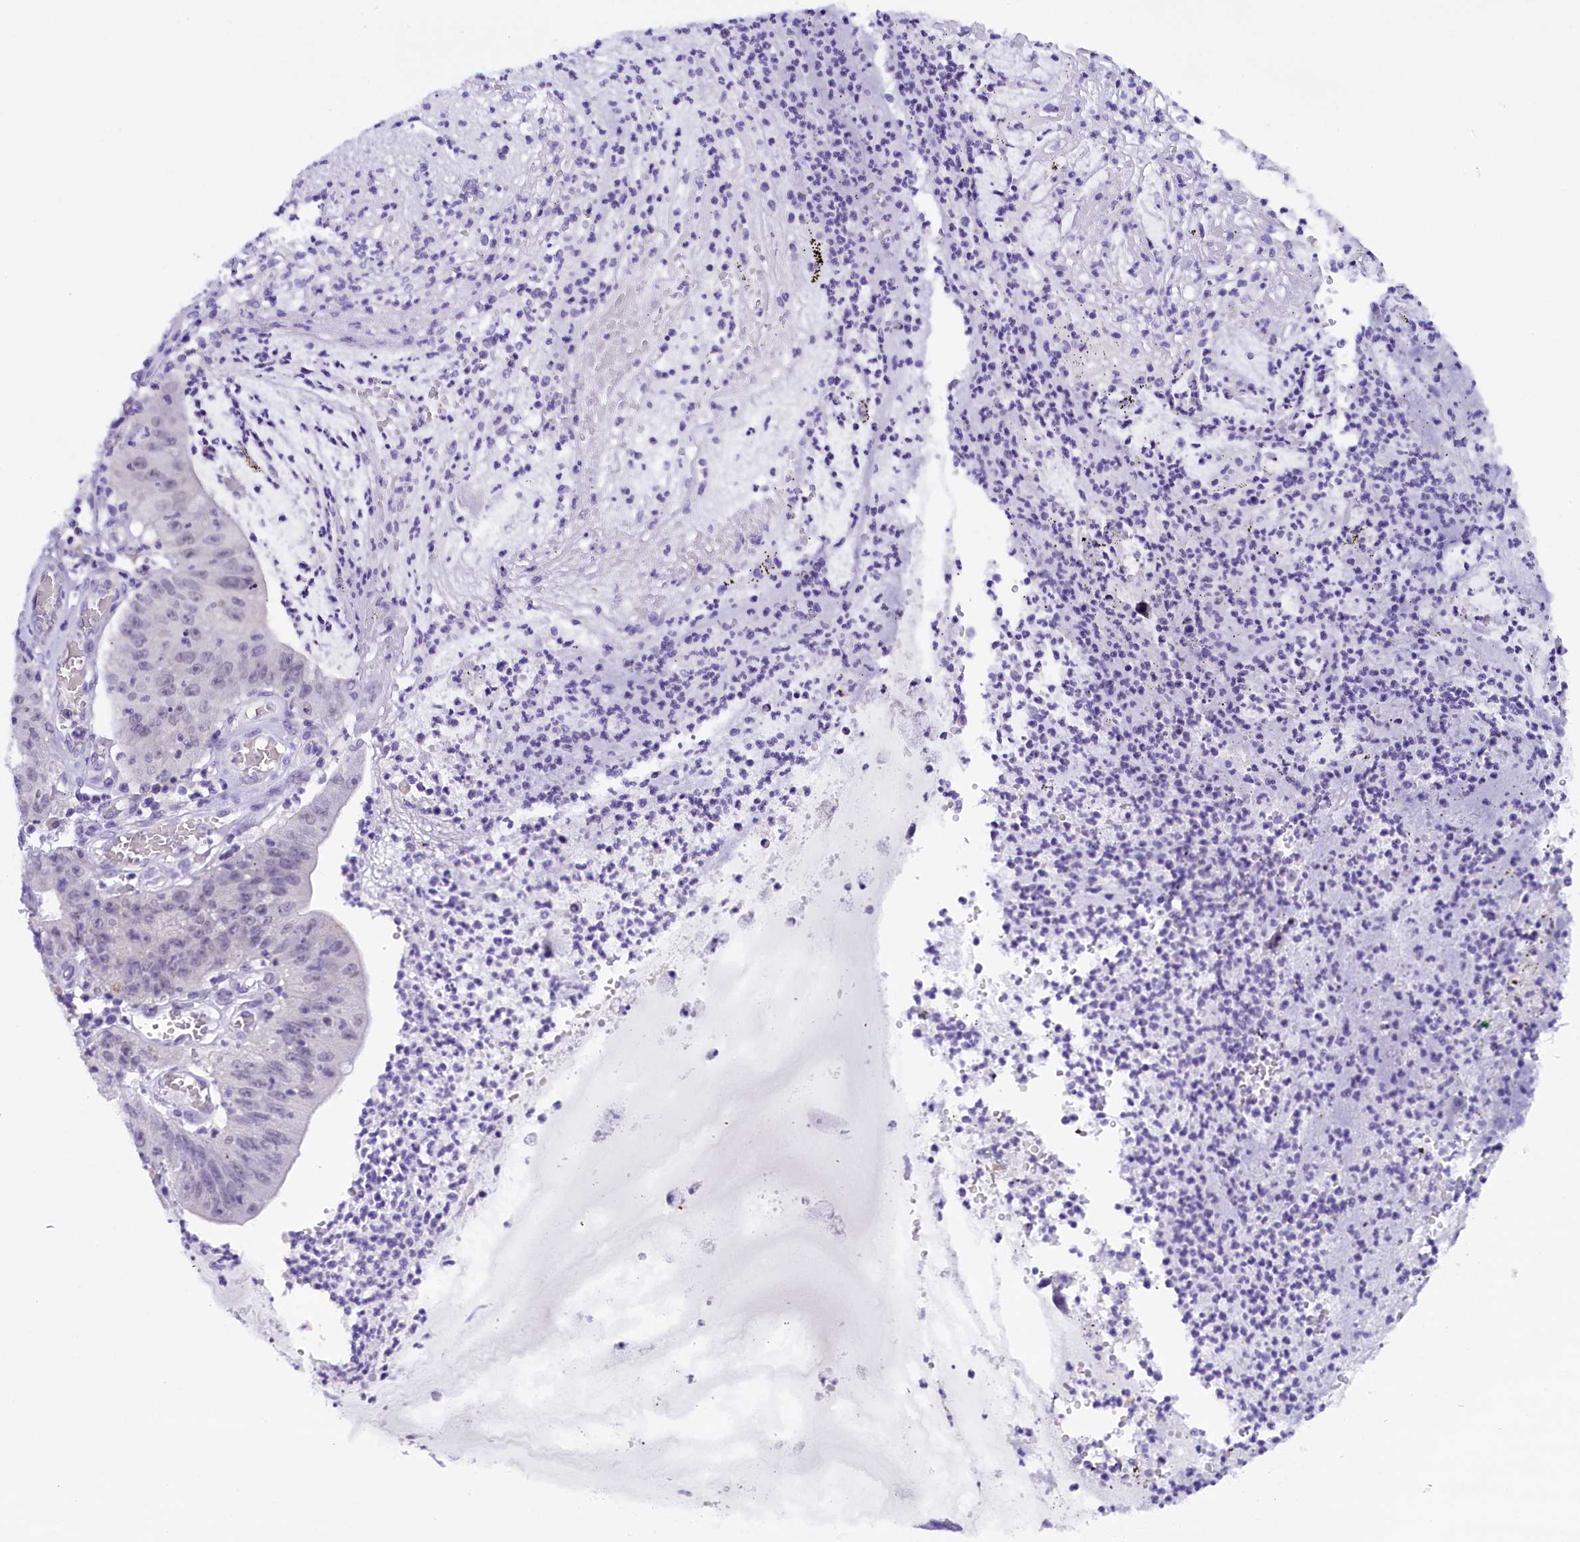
{"staining": {"intensity": "negative", "quantity": "none", "location": "none"}, "tissue": "stomach cancer", "cell_type": "Tumor cells", "image_type": "cancer", "snomed": [{"axis": "morphology", "description": "Adenocarcinoma, NOS"}, {"axis": "topography", "description": "Stomach"}], "caption": "This is an immunohistochemistry (IHC) histopathology image of human stomach cancer. There is no staining in tumor cells.", "gene": "IQCN", "patient": {"sex": "male", "age": 59}}